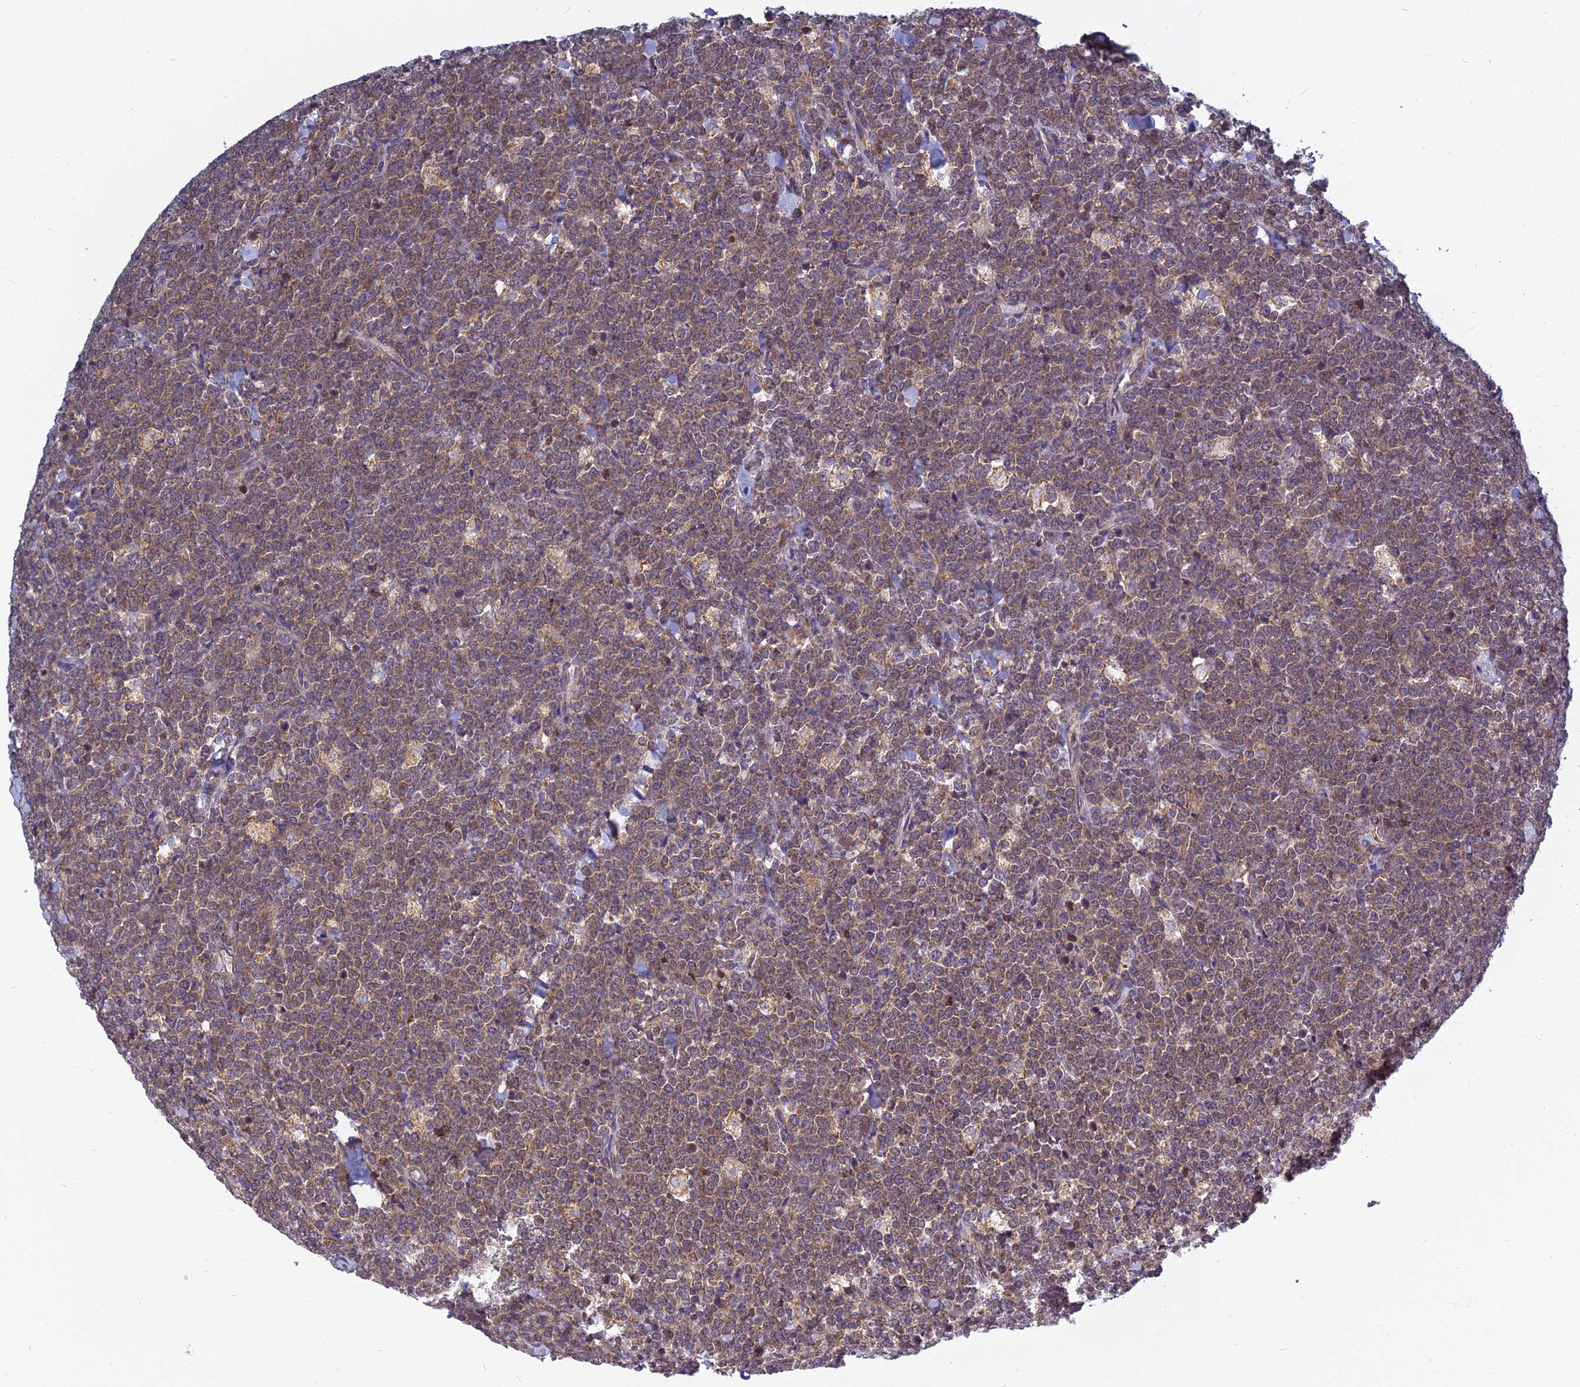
{"staining": {"intensity": "moderate", "quantity": ">75%", "location": "cytoplasmic/membranous"}, "tissue": "lymphoma", "cell_type": "Tumor cells", "image_type": "cancer", "snomed": [{"axis": "morphology", "description": "Malignant lymphoma, non-Hodgkin's type, High grade"}, {"axis": "topography", "description": "Small intestine"}], "caption": "Immunohistochemistry (IHC) photomicrograph of neoplastic tissue: lymphoma stained using immunohistochemistry reveals medium levels of moderate protein expression localized specifically in the cytoplasmic/membranous of tumor cells, appearing as a cytoplasmic/membranous brown color.", "gene": "KIAA1143", "patient": {"sex": "male", "age": 8}}